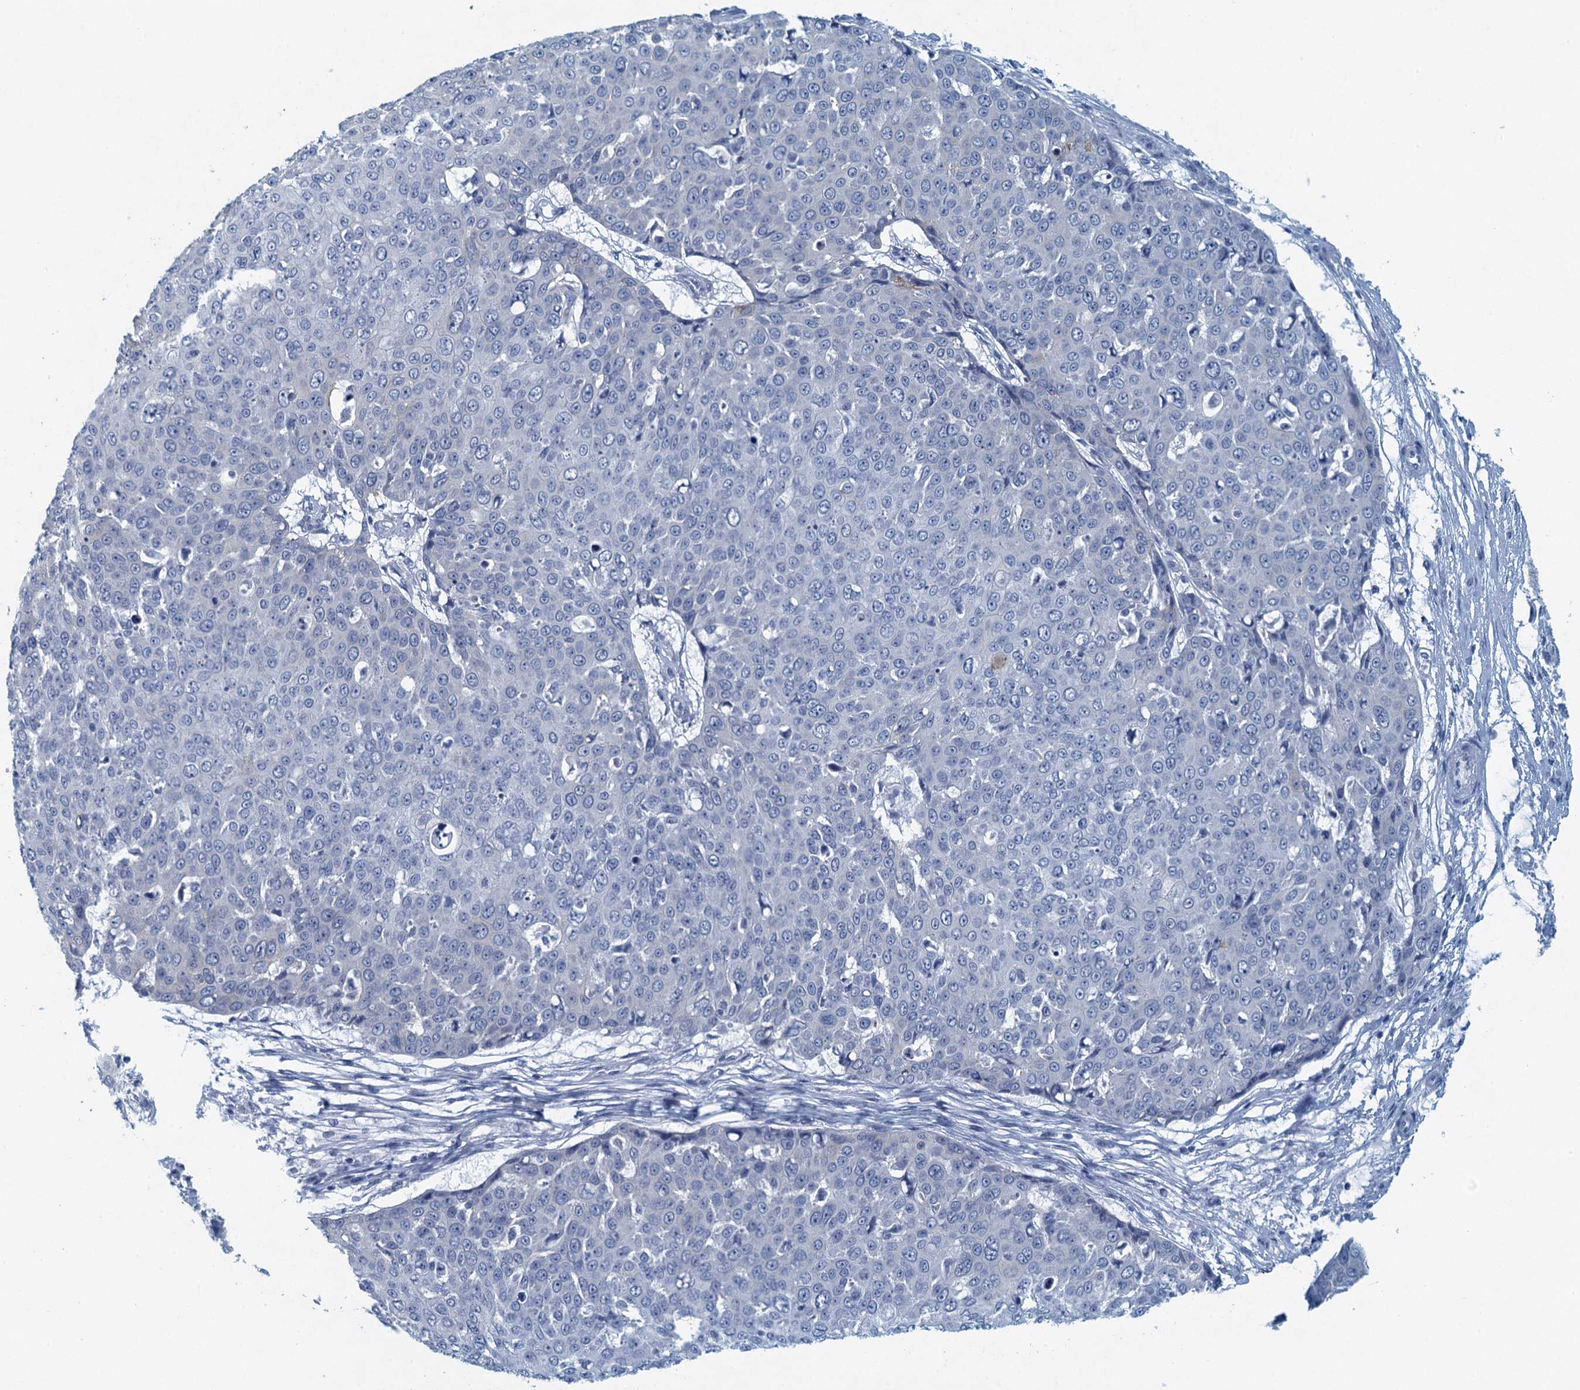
{"staining": {"intensity": "moderate", "quantity": "<25%", "location": "cytoplasmic/membranous"}, "tissue": "skin cancer", "cell_type": "Tumor cells", "image_type": "cancer", "snomed": [{"axis": "morphology", "description": "Squamous cell carcinoma, NOS"}, {"axis": "topography", "description": "Skin"}], "caption": "IHC (DAB (3,3'-diaminobenzidine)) staining of skin cancer exhibits moderate cytoplasmic/membranous protein expression in approximately <25% of tumor cells. Using DAB (3,3'-diaminobenzidine) (brown) and hematoxylin (blue) stains, captured at high magnification using brightfield microscopy.", "gene": "ENSG00000131152", "patient": {"sex": "male", "age": 71}}